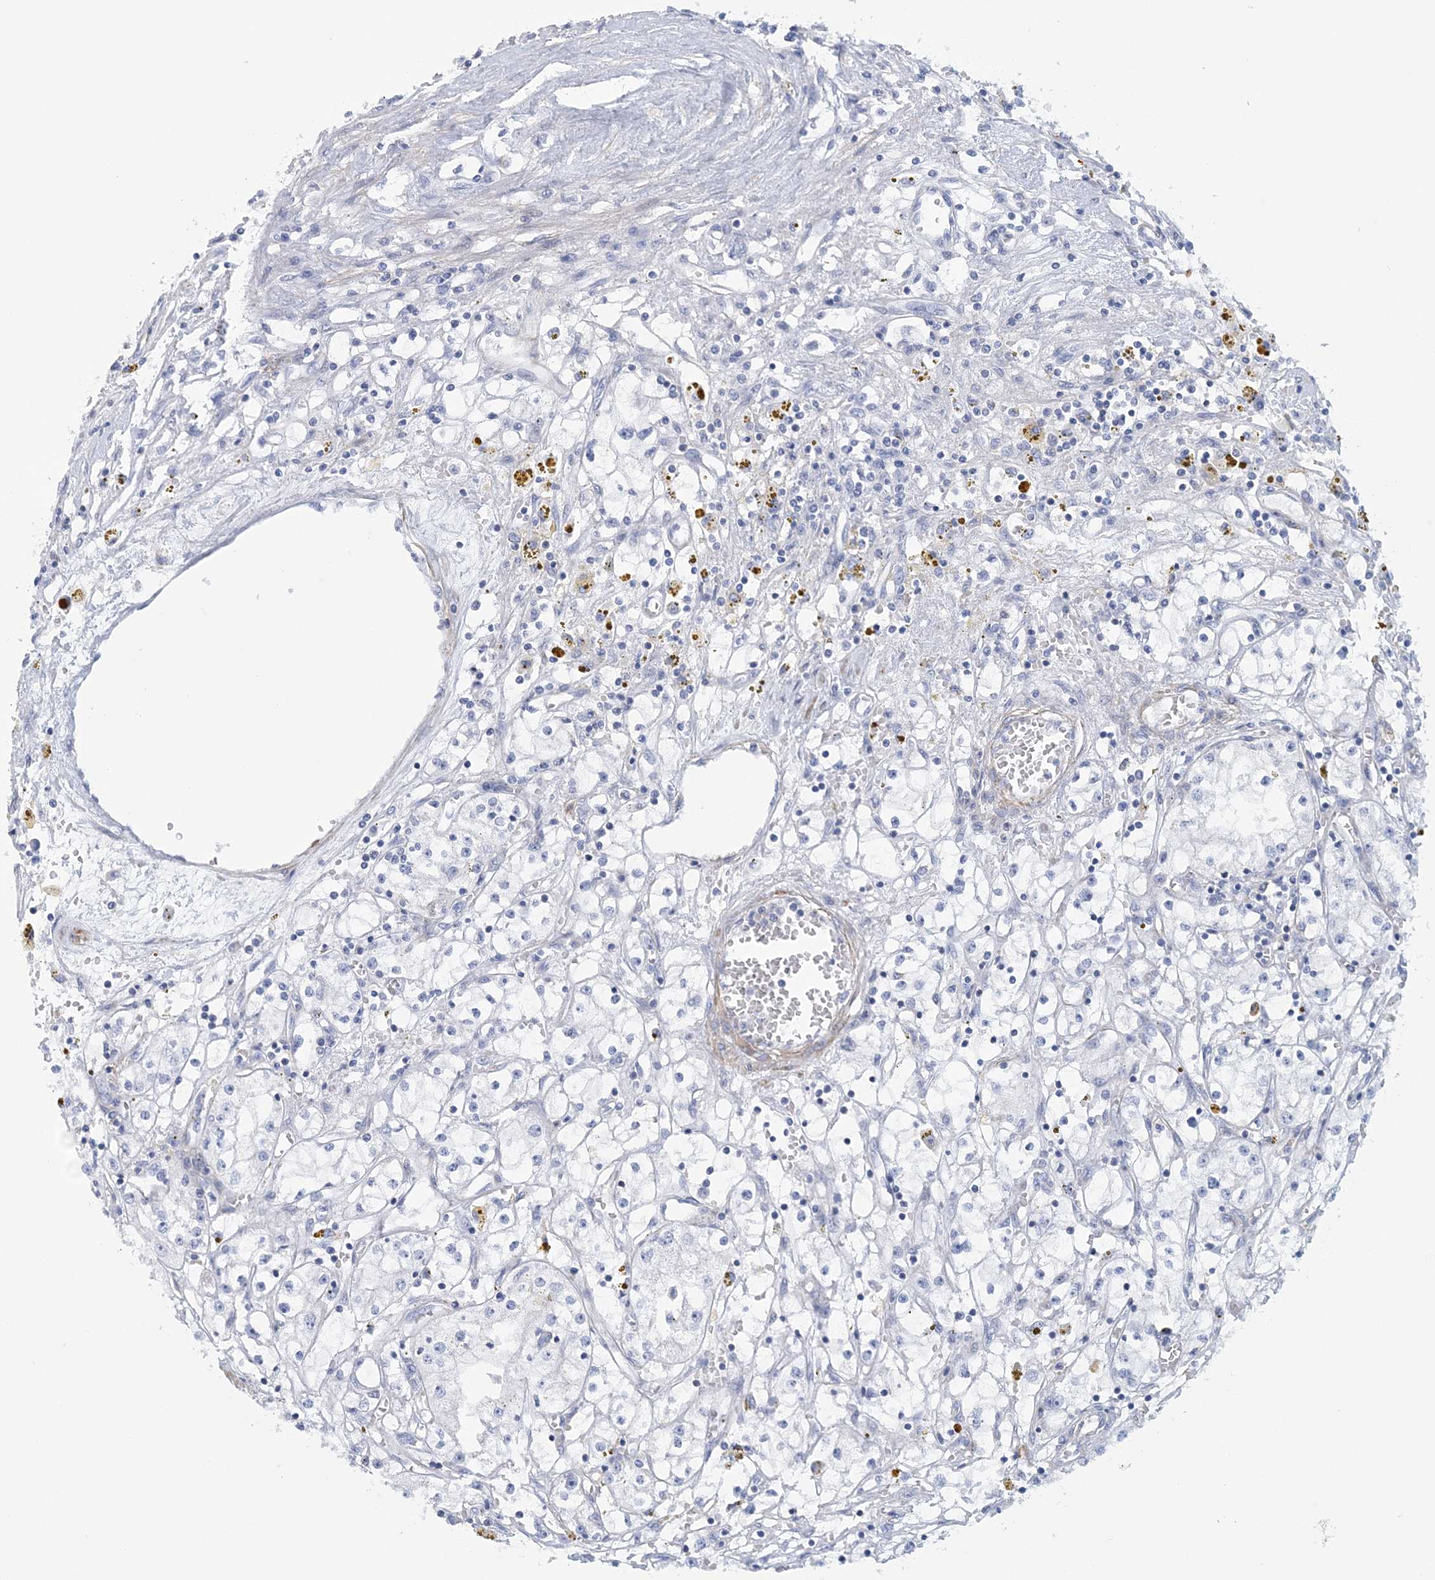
{"staining": {"intensity": "negative", "quantity": "none", "location": "none"}, "tissue": "renal cancer", "cell_type": "Tumor cells", "image_type": "cancer", "snomed": [{"axis": "morphology", "description": "Adenocarcinoma, NOS"}, {"axis": "topography", "description": "Kidney"}], "caption": "Immunohistochemistry image of renal cancer stained for a protein (brown), which exhibits no staining in tumor cells.", "gene": "C11orf21", "patient": {"sex": "male", "age": 56}}